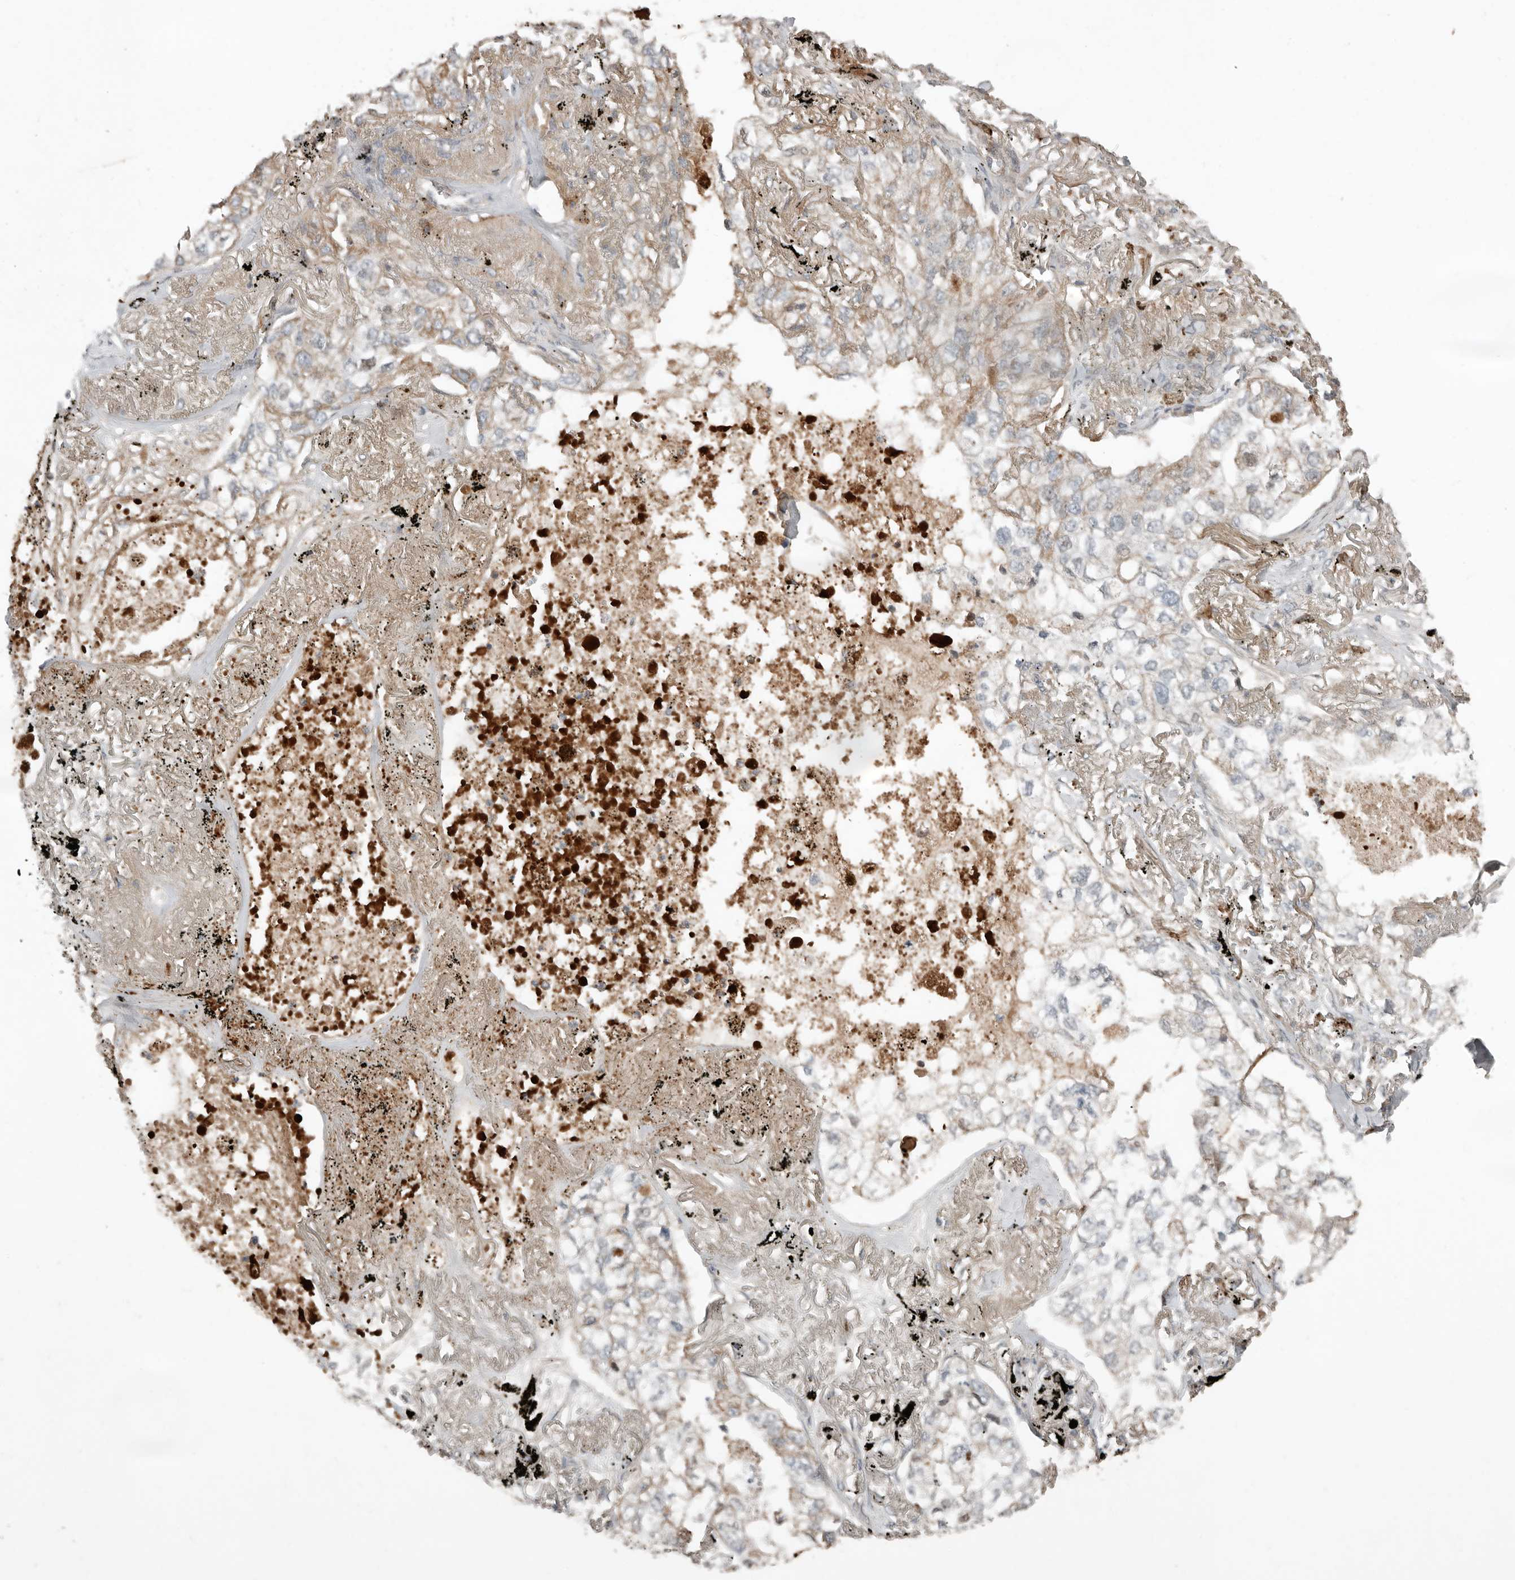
{"staining": {"intensity": "weak", "quantity": "<25%", "location": "cytoplasmic/membranous"}, "tissue": "lung cancer", "cell_type": "Tumor cells", "image_type": "cancer", "snomed": [{"axis": "morphology", "description": "Adenocarcinoma, NOS"}, {"axis": "topography", "description": "Lung"}], "caption": "An immunohistochemistry histopathology image of adenocarcinoma (lung) is shown. There is no staining in tumor cells of adenocarcinoma (lung).", "gene": "KLHL38", "patient": {"sex": "male", "age": 65}}